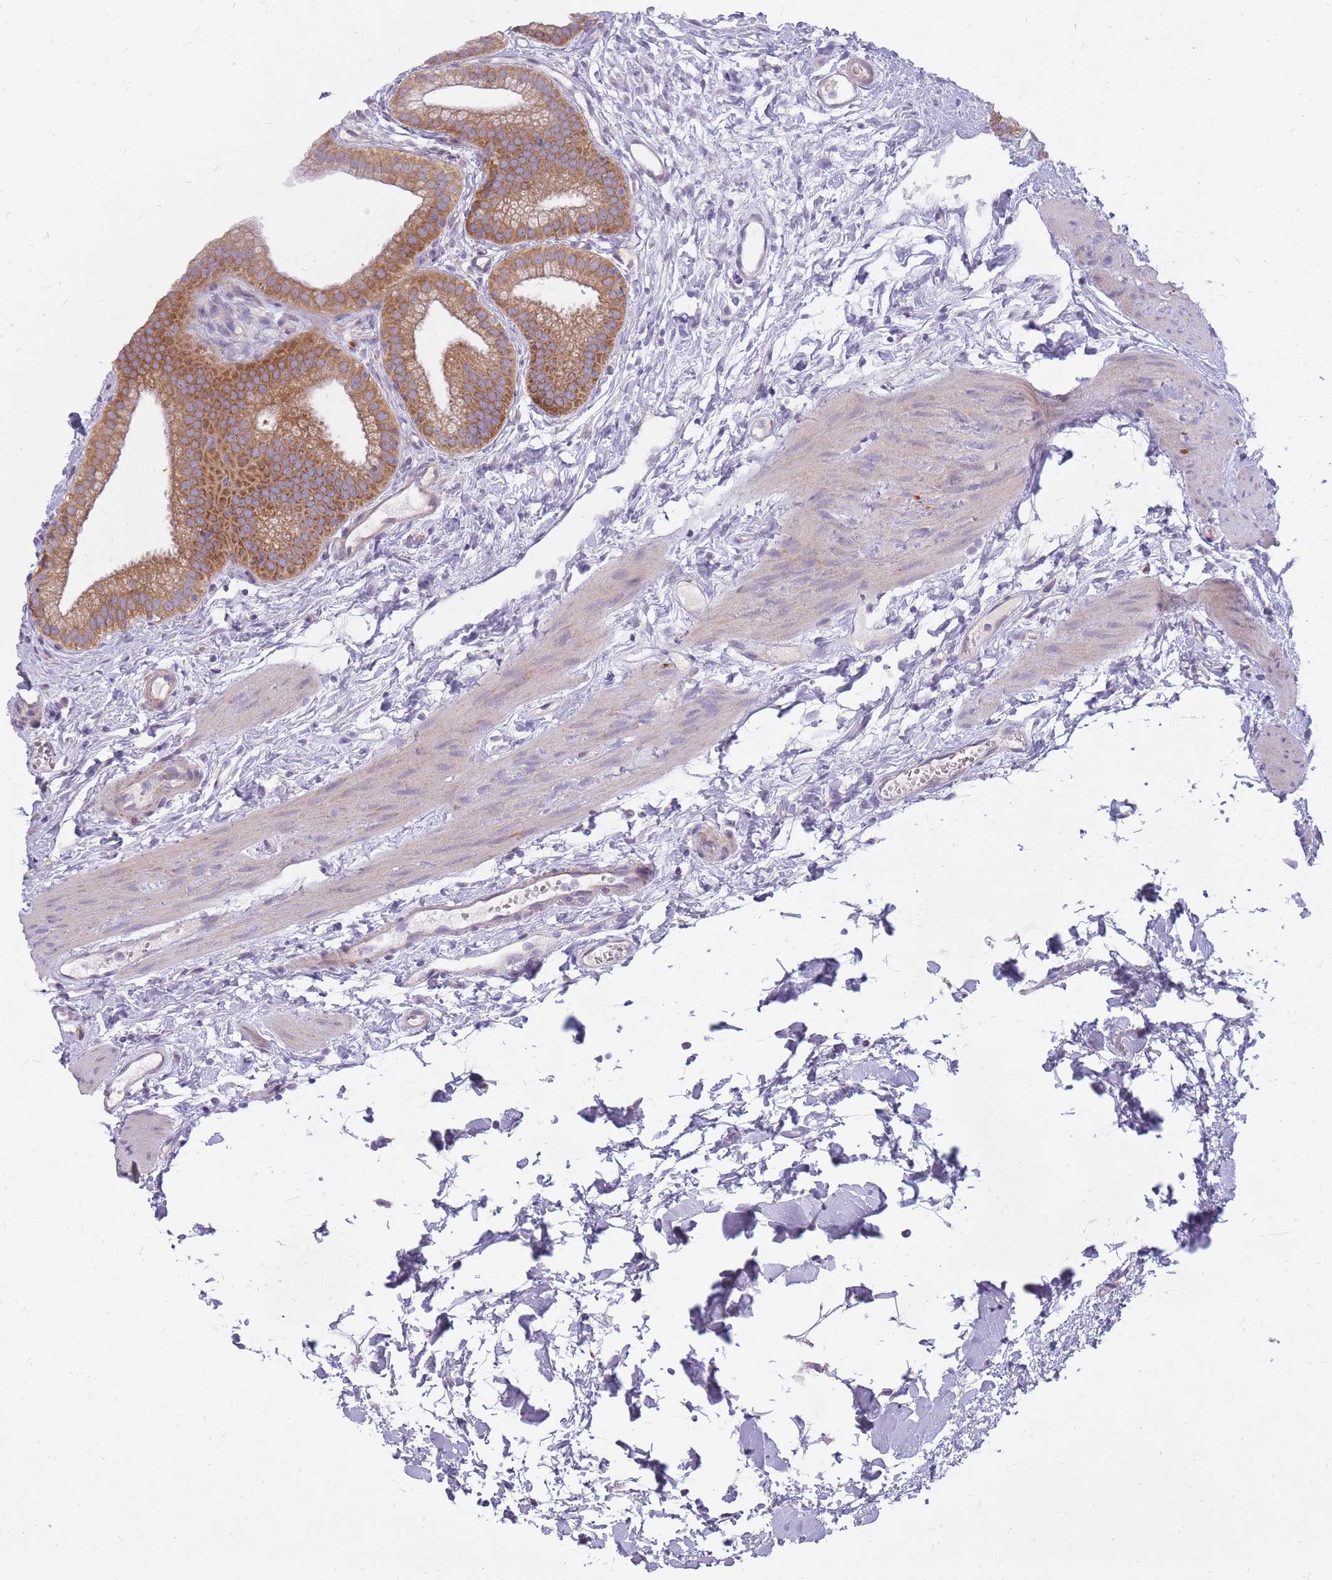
{"staining": {"intensity": "strong", "quantity": ">75%", "location": "cytoplasmic/membranous"}, "tissue": "gallbladder", "cell_type": "Glandular cells", "image_type": "normal", "snomed": [{"axis": "morphology", "description": "Normal tissue, NOS"}, {"axis": "topography", "description": "Gallbladder"}], "caption": "DAB (3,3'-diaminobenzidine) immunohistochemical staining of benign gallbladder shows strong cytoplasmic/membranous protein staining in approximately >75% of glandular cells.", "gene": "ALKBH4", "patient": {"sex": "female", "age": 54}}